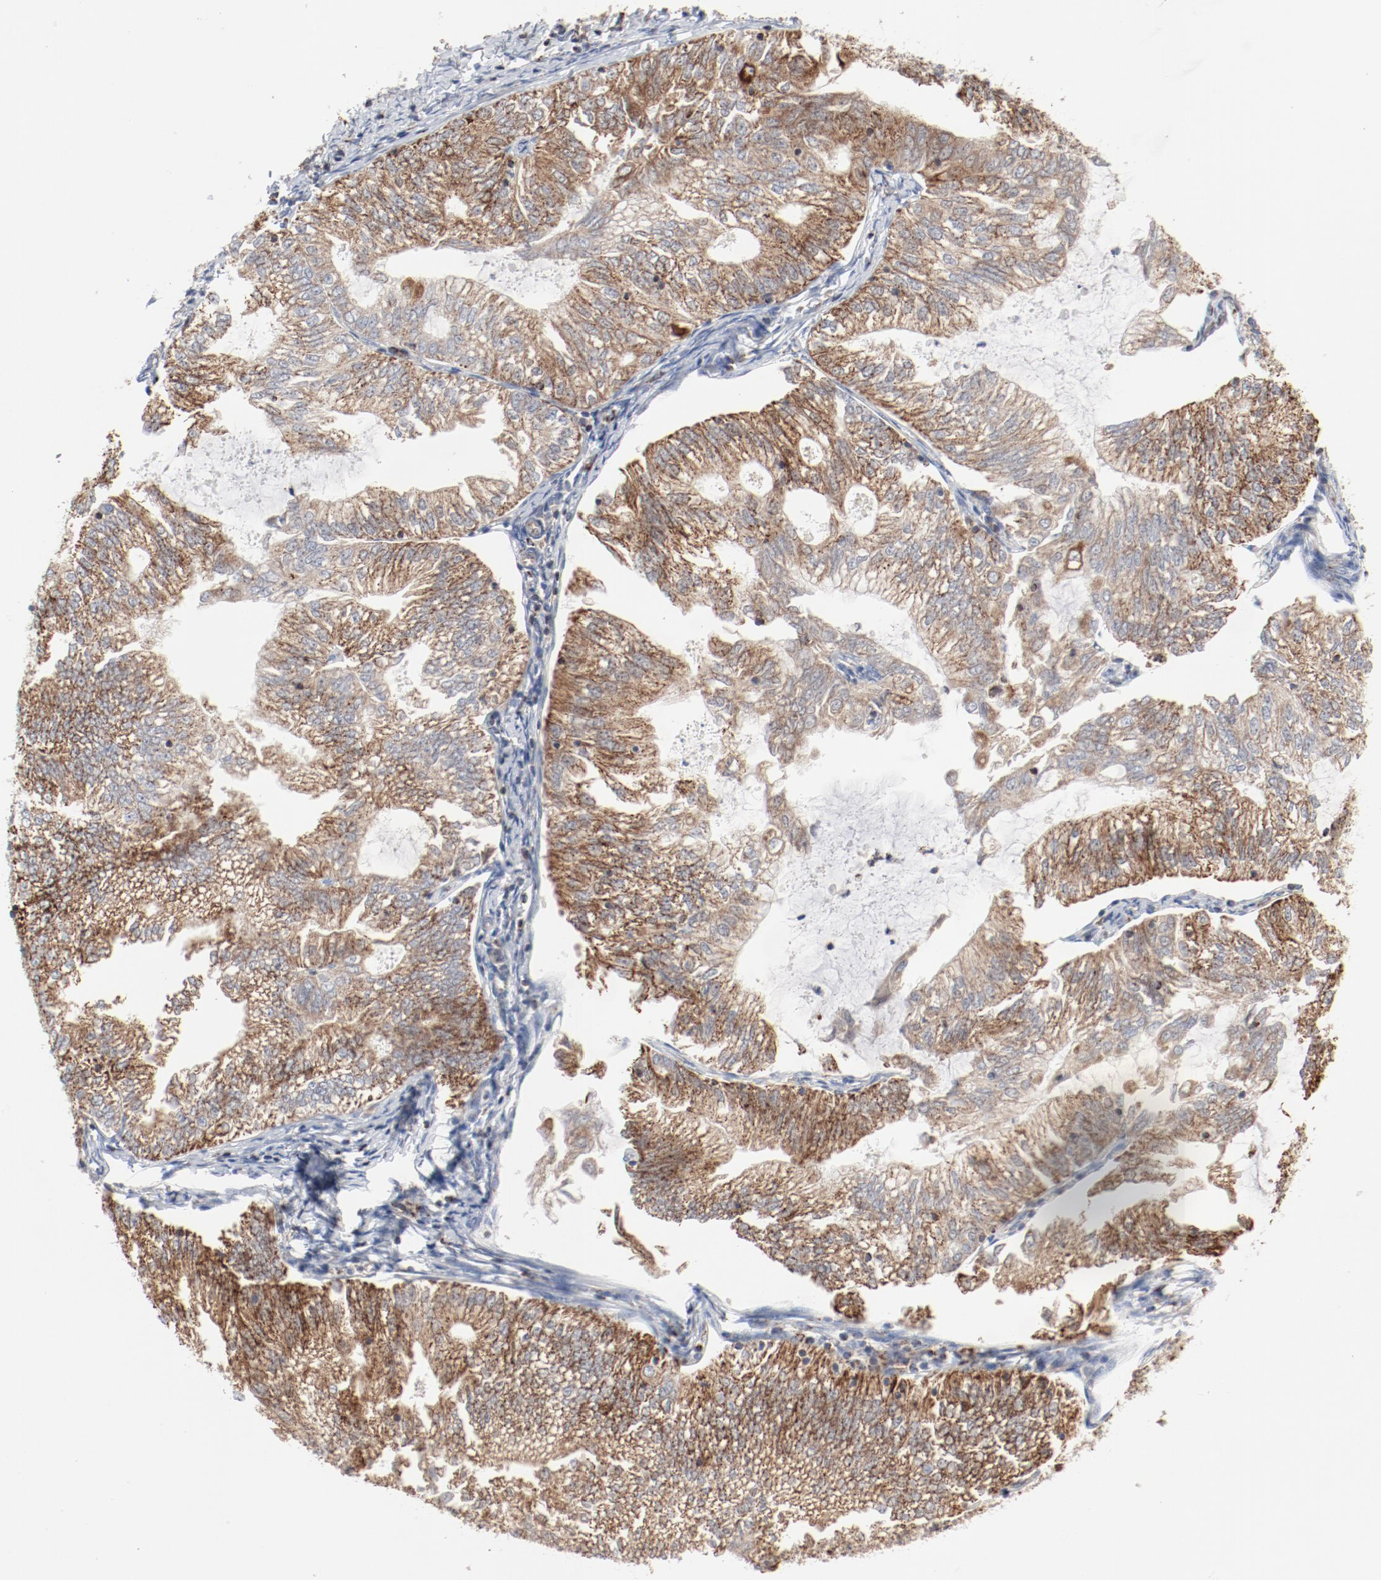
{"staining": {"intensity": "weak", "quantity": ">75%", "location": "cytoplasmic/membranous"}, "tissue": "endometrial cancer", "cell_type": "Tumor cells", "image_type": "cancer", "snomed": [{"axis": "morphology", "description": "Adenocarcinoma, NOS"}, {"axis": "topography", "description": "Endometrium"}], "caption": "Endometrial cancer was stained to show a protein in brown. There is low levels of weak cytoplasmic/membranous expression in approximately >75% of tumor cells.", "gene": "SETD3", "patient": {"sex": "female", "age": 69}}